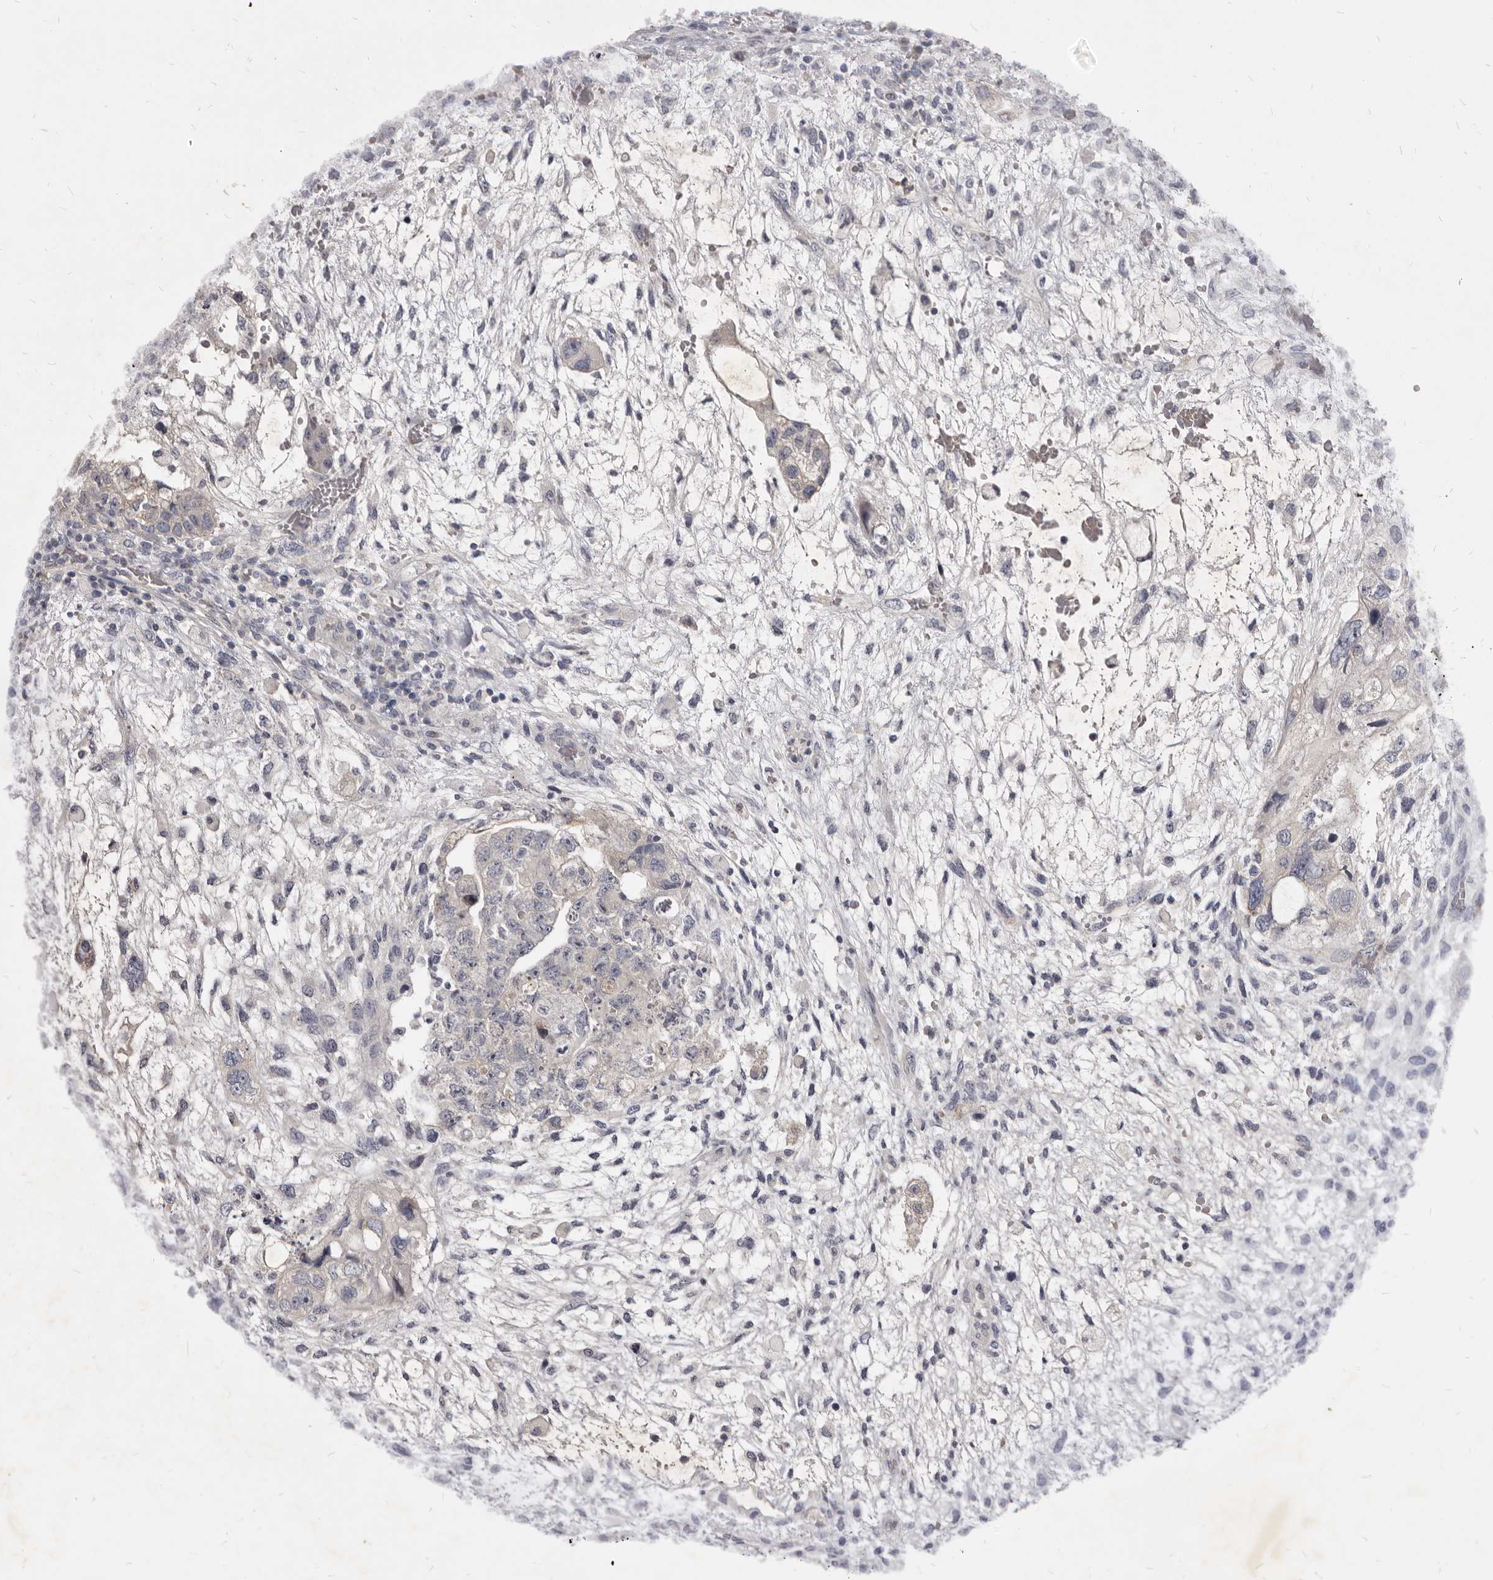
{"staining": {"intensity": "negative", "quantity": "none", "location": "none"}, "tissue": "testis cancer", "cell_type": "Tumor cells", "image_type": "cancer", "snomed": [{"axis": "morphology", "description": "Carcinoma, Embryonal, NOS"}, {"axis": "topography", "description": "Testis"}], "caption": "Immunohistochemistry (IHC) image of human testis cancer (embryonal carcinoma) stained for a protein (brown), which reveals no expression in tumor cells.", "gene": "KIF2B", "patient": {"sex": "male", "age": 36}}